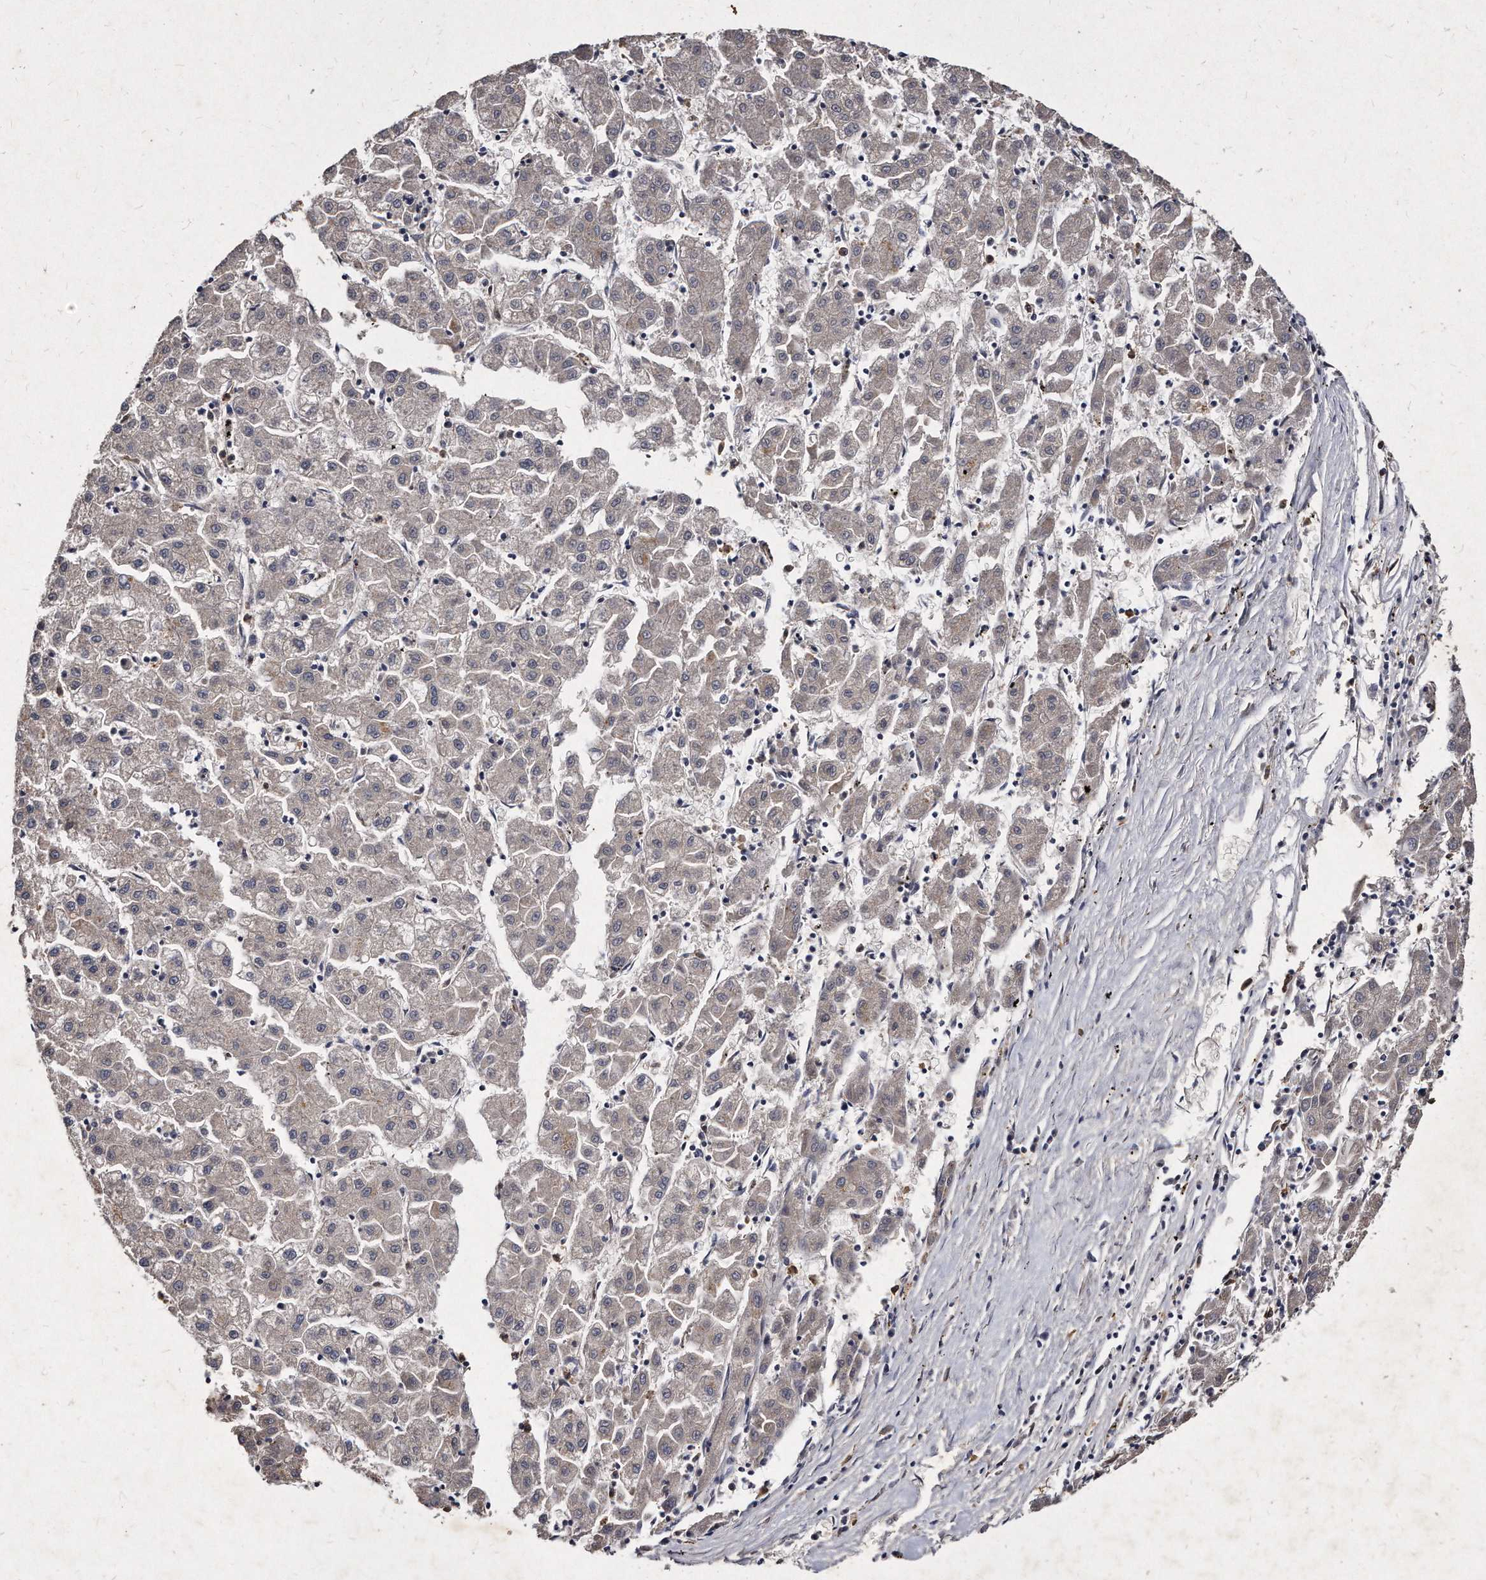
{"staining": {"intensity": "weak", "quantity": "<25%", "location": "cytoplasmic/membranous"}, "tissue": "liver cancer", "cell_type": "Tumor cells", "image_type": "cancer", "snomed": [{"axis": "morphology", "description": "Carcinoma, Hepatocellular, NOS"}, {"axis": "topography", "description": "Liver"}], "caption": "Liver hepatocellular carcinoma was stained to show a protein in brown. There is no significant positivity in tumor cells.", "gene": "KLHDC3", "patient": {"sex": "male", "age": 72}}